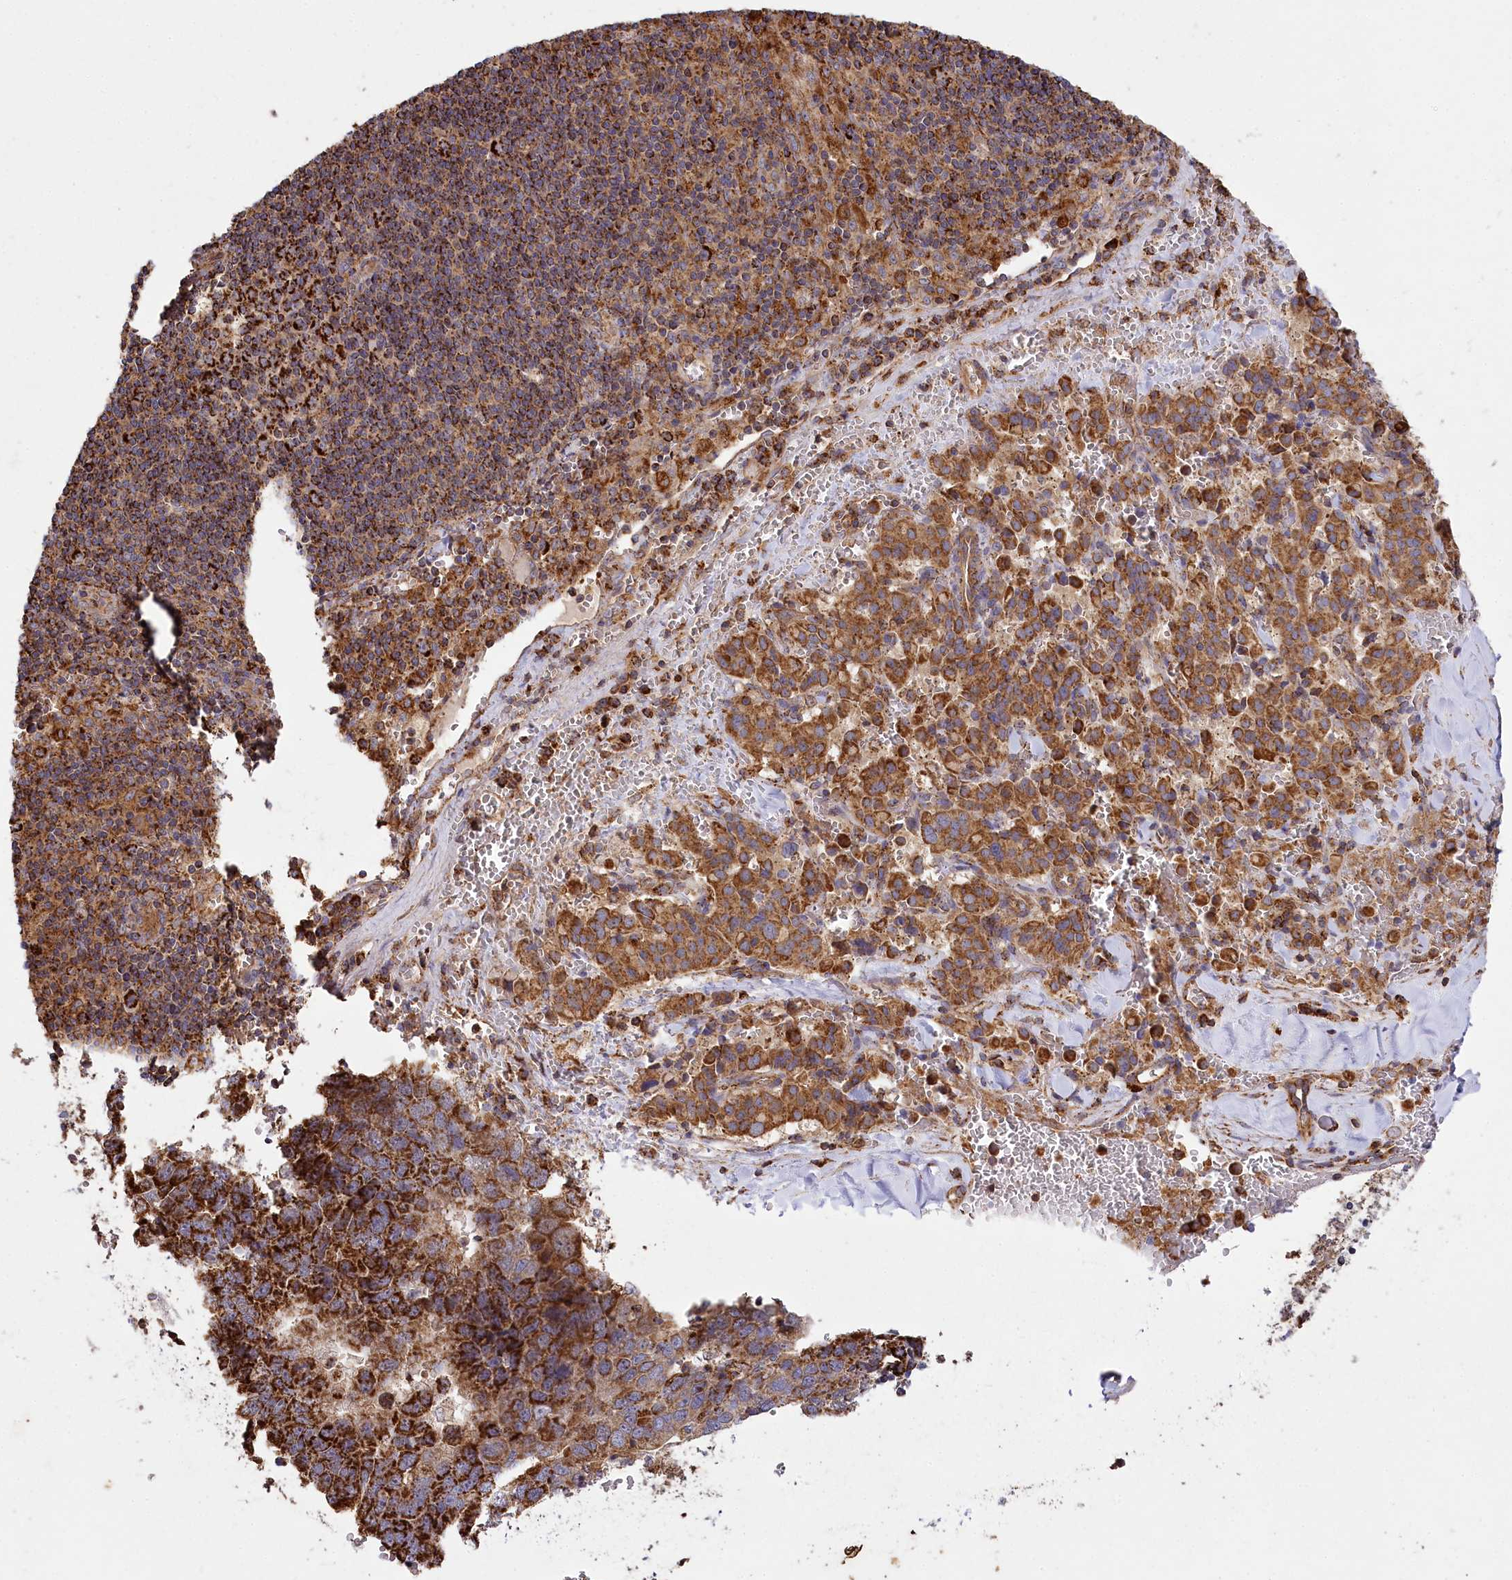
{"staining": {"intensity": "strong", "quantity": ">75%", "location": "cytoplasmic/membranous"}, "tissue": "pancreatic cancer", "cell_type": "Tumor cells", "image_type": "cancer", "snomed": [{"axis": "morphology", "description": "Adenocarcinoma, NOS"}, {"axis": "topography", "description": "Pancreas"}], "caption": "IHC staining of adenocarcinoma (pancreatic), which exhibits high levels of strong cytoplasmic/membranous expression in approximately >75% of tumor cells indicating strong cytoplasmic/membranous protein staining. The staining was performed using DAB (3,3'-diaminobenzidine) (brown) for protein detection and nuclei were counterstained in hematoxylin (blue).", "gene": "CARD19", "patient": {"sex": "male", "age": 65}}